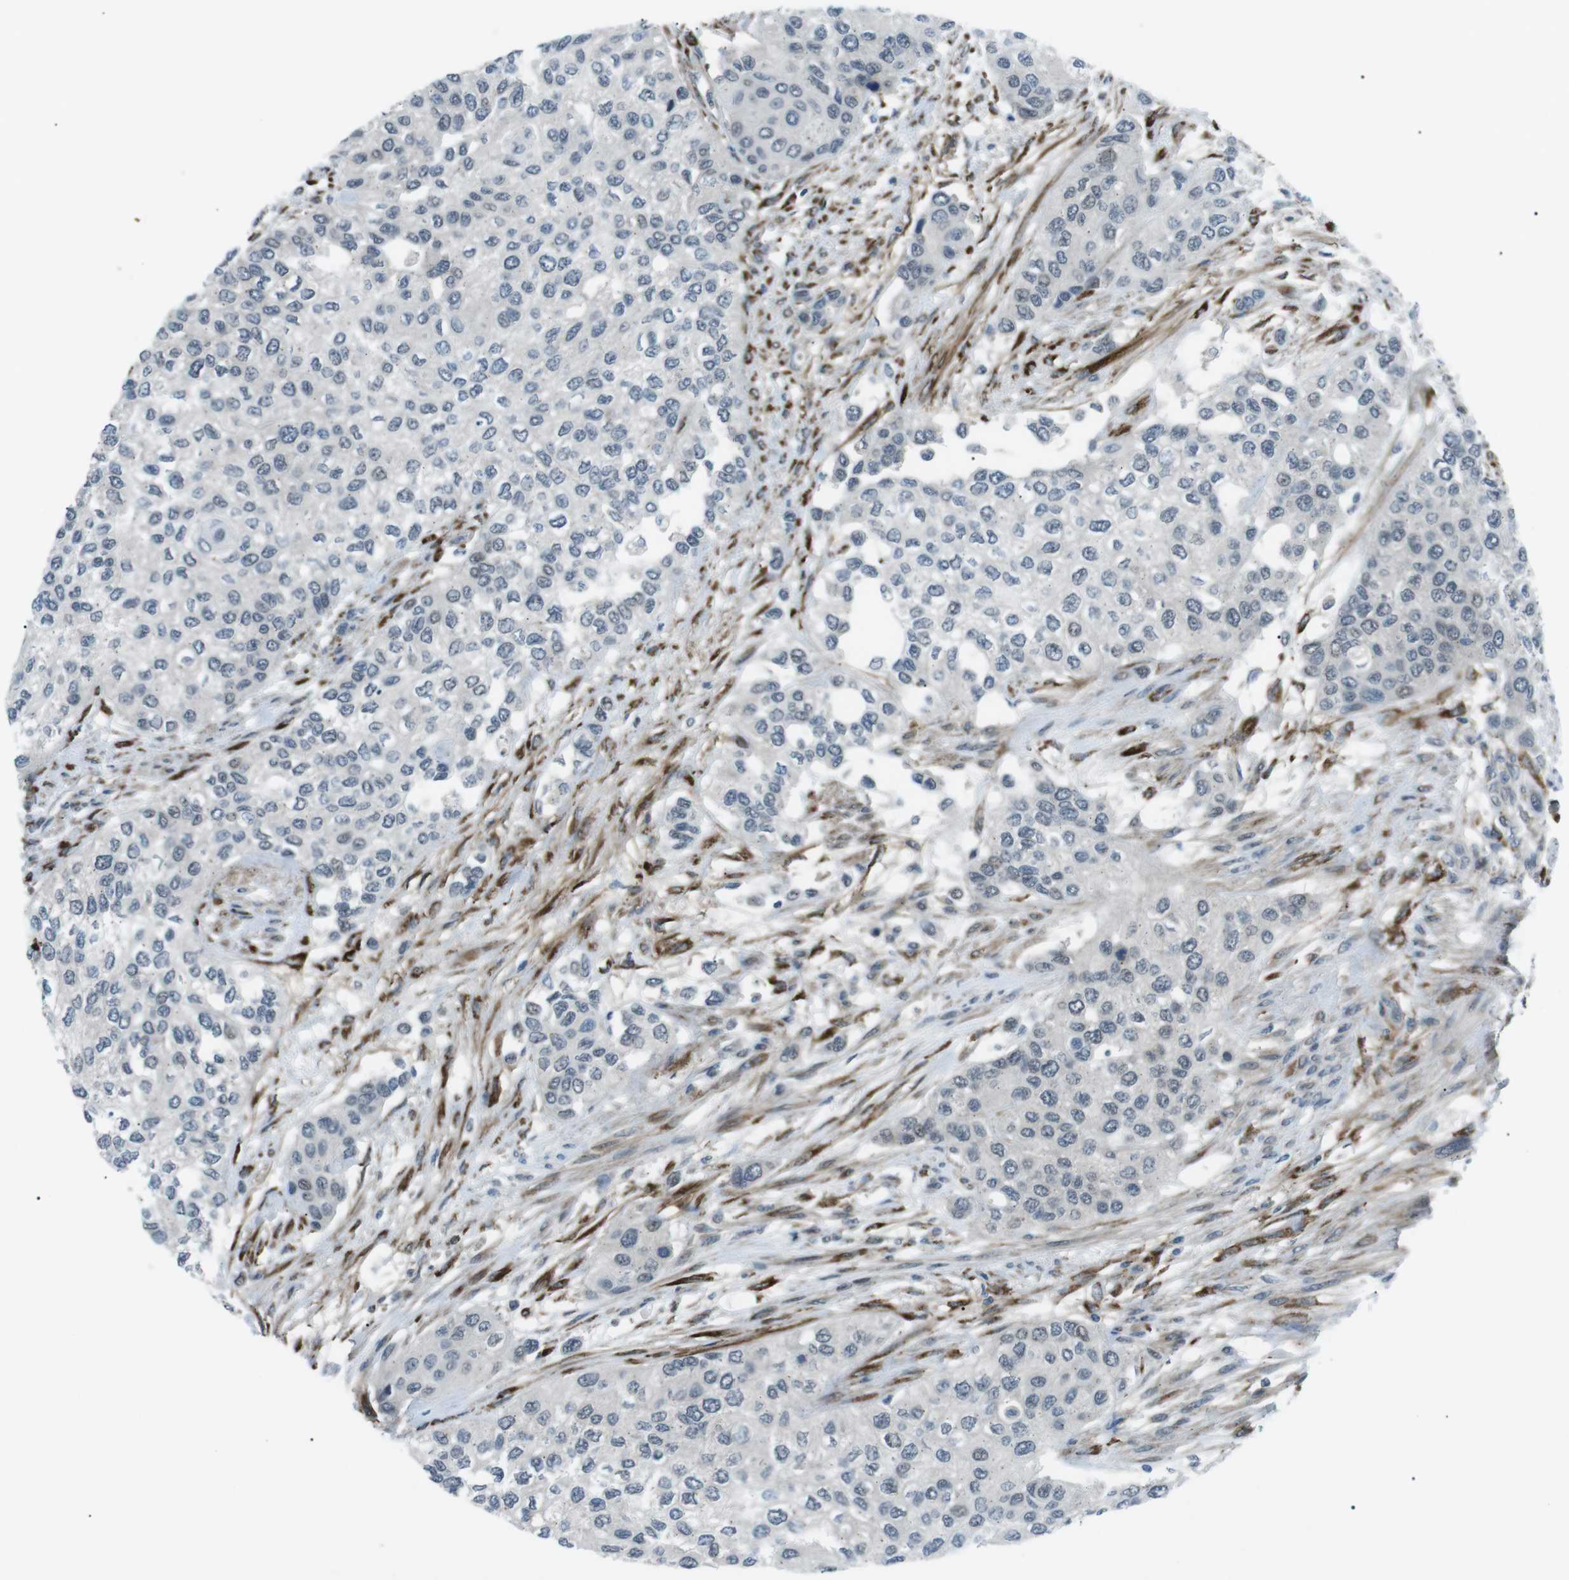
{"staining": {"intensity": "negative", "quantity": "none", "location": "none"}, "tissue": "urothelial cancer", "cell_type": "Tumor cells", "image_type": "cancer", "snomed": [{"axis": "morphology", "description": "Urothelial carcinoma, High grade"}, {"axis": "topography", "description": "Urinary bladder"}], "caption": "Urothelial carcinoma (high-grade) was stained to show a protein in brown. There is no significant expression in tumor cells.", "gene": "ARID5B", "patient": {"sex": "female", "age": 56}}